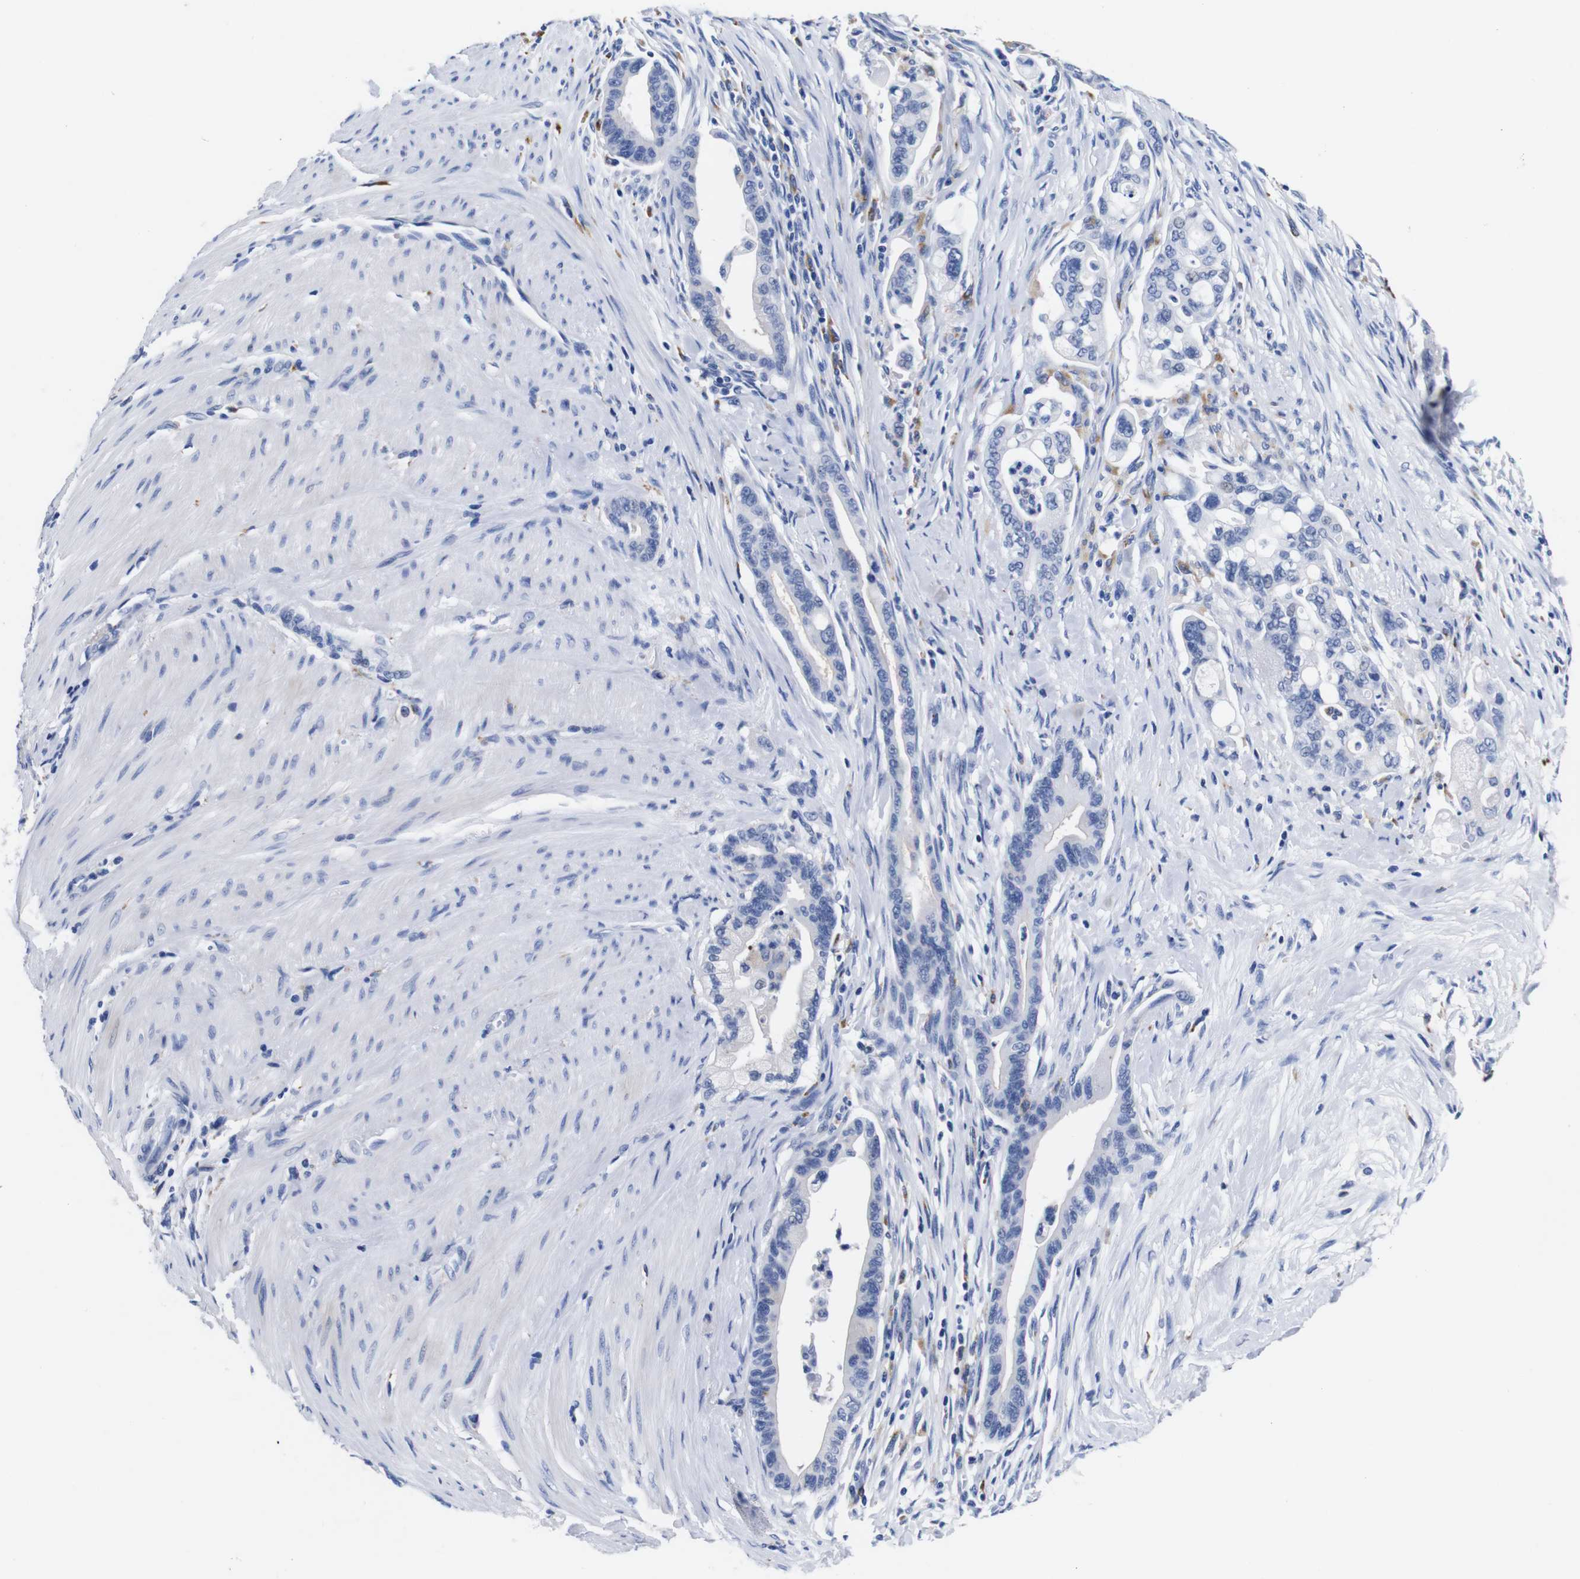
{"staining": {"intensity": "negative", "quantity": "none", "location": "none"}, "tissue": "pancreatic cancer", "cell_type": "Tumor cells", "image_type": "cancer", "snomed": [{"axis": "morphology", "description": "Adenocarcinoma, NOS"}, {"axis": "topography", "description": "Pancreas"}], "caption": "IHC of human pancreatic cancer (adenocarcinoma) shows no positivity in tumor cells. The staining was performed using DAB to visualize the protein expression in brown, while the nuclei were stained in blue with hematoxylin (Magnification: 20x).", "gene": "HLA-DMB", "patient": {"sex": "male", "age": 70}}